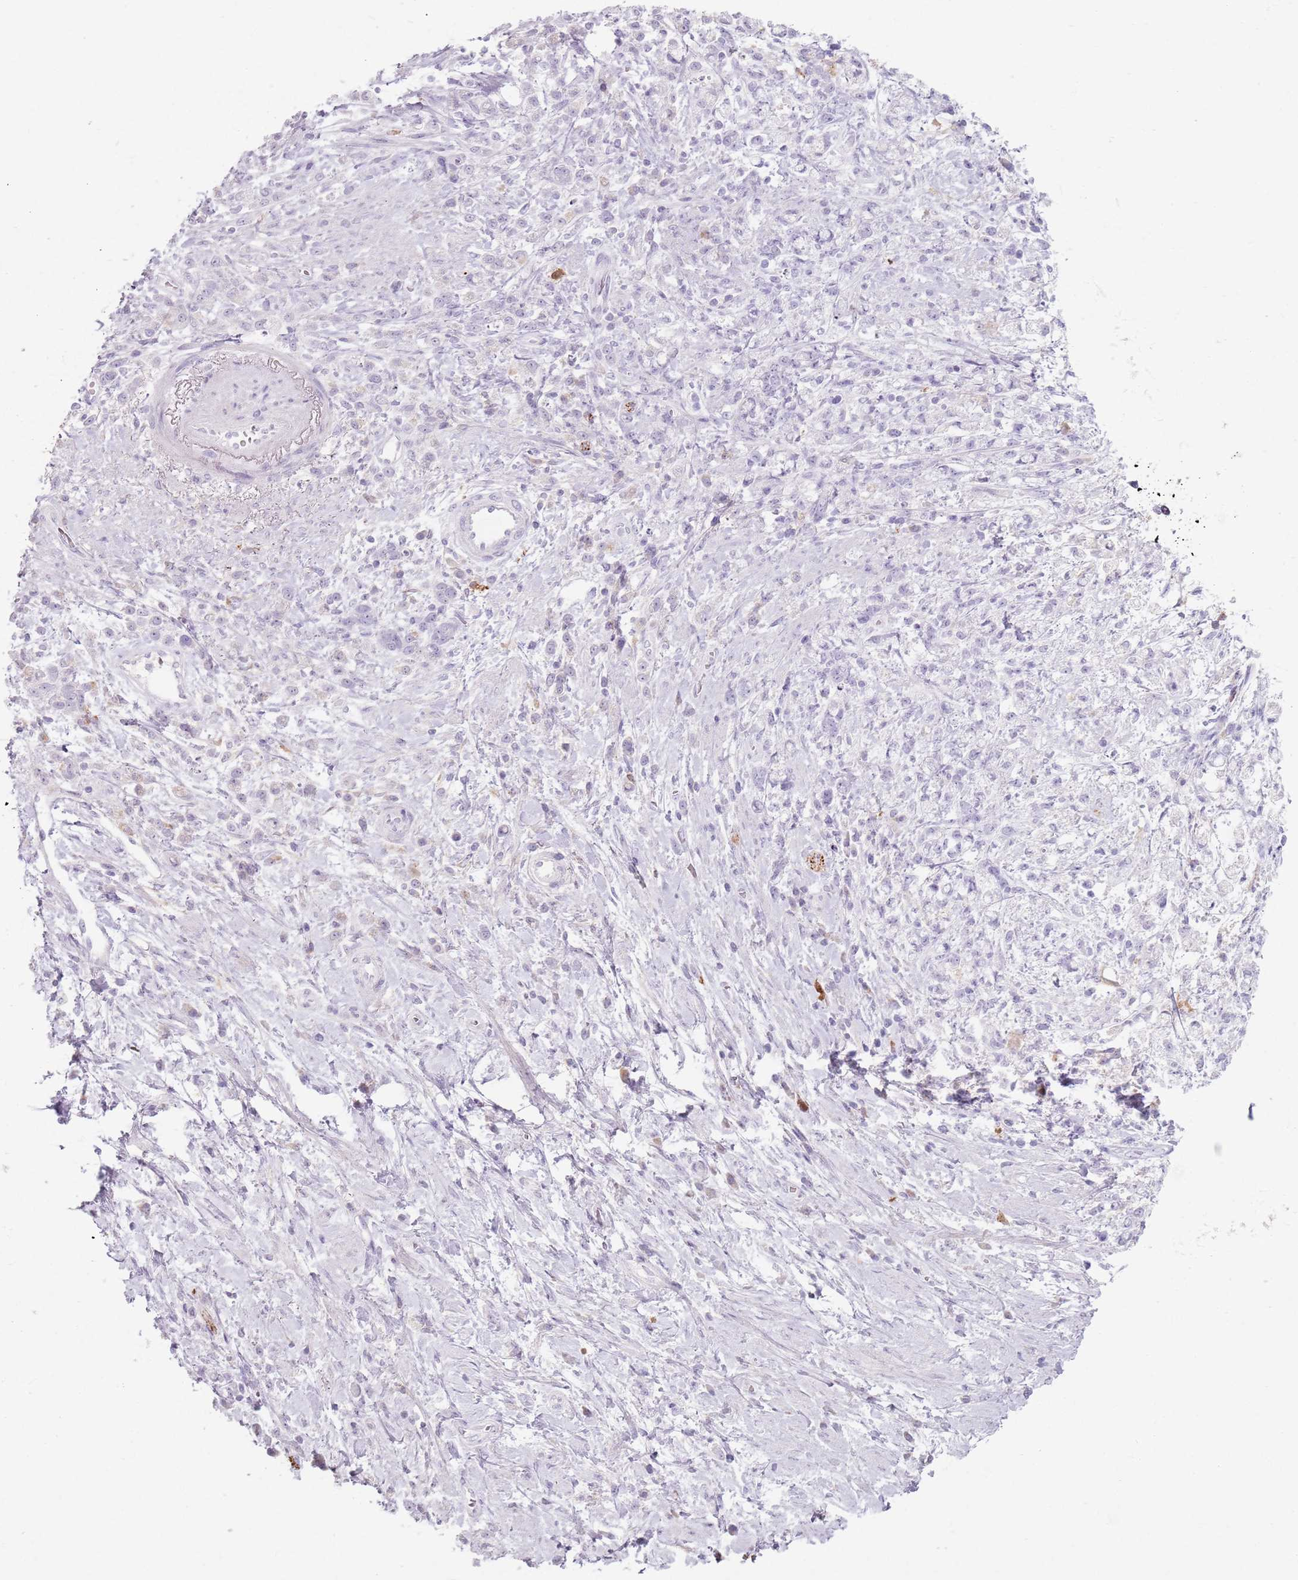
{"staining": {"intensity": "negative", "quantity": "none", "location": "none"}, "tissue": "stomach cancer", "cell_type": "Tumor cells", "image_type": "cancer", "snomed": [{"axis": "morphology", "description": "Adenocarcinoma, NOS"}, {"axis": "topography", "description": "Stomach"}], "caption": "There is no significant expression in tumor cells of stomach cancer.", "gene": "GDPGP1", "patient": {"sex": "female", "age": 60}}